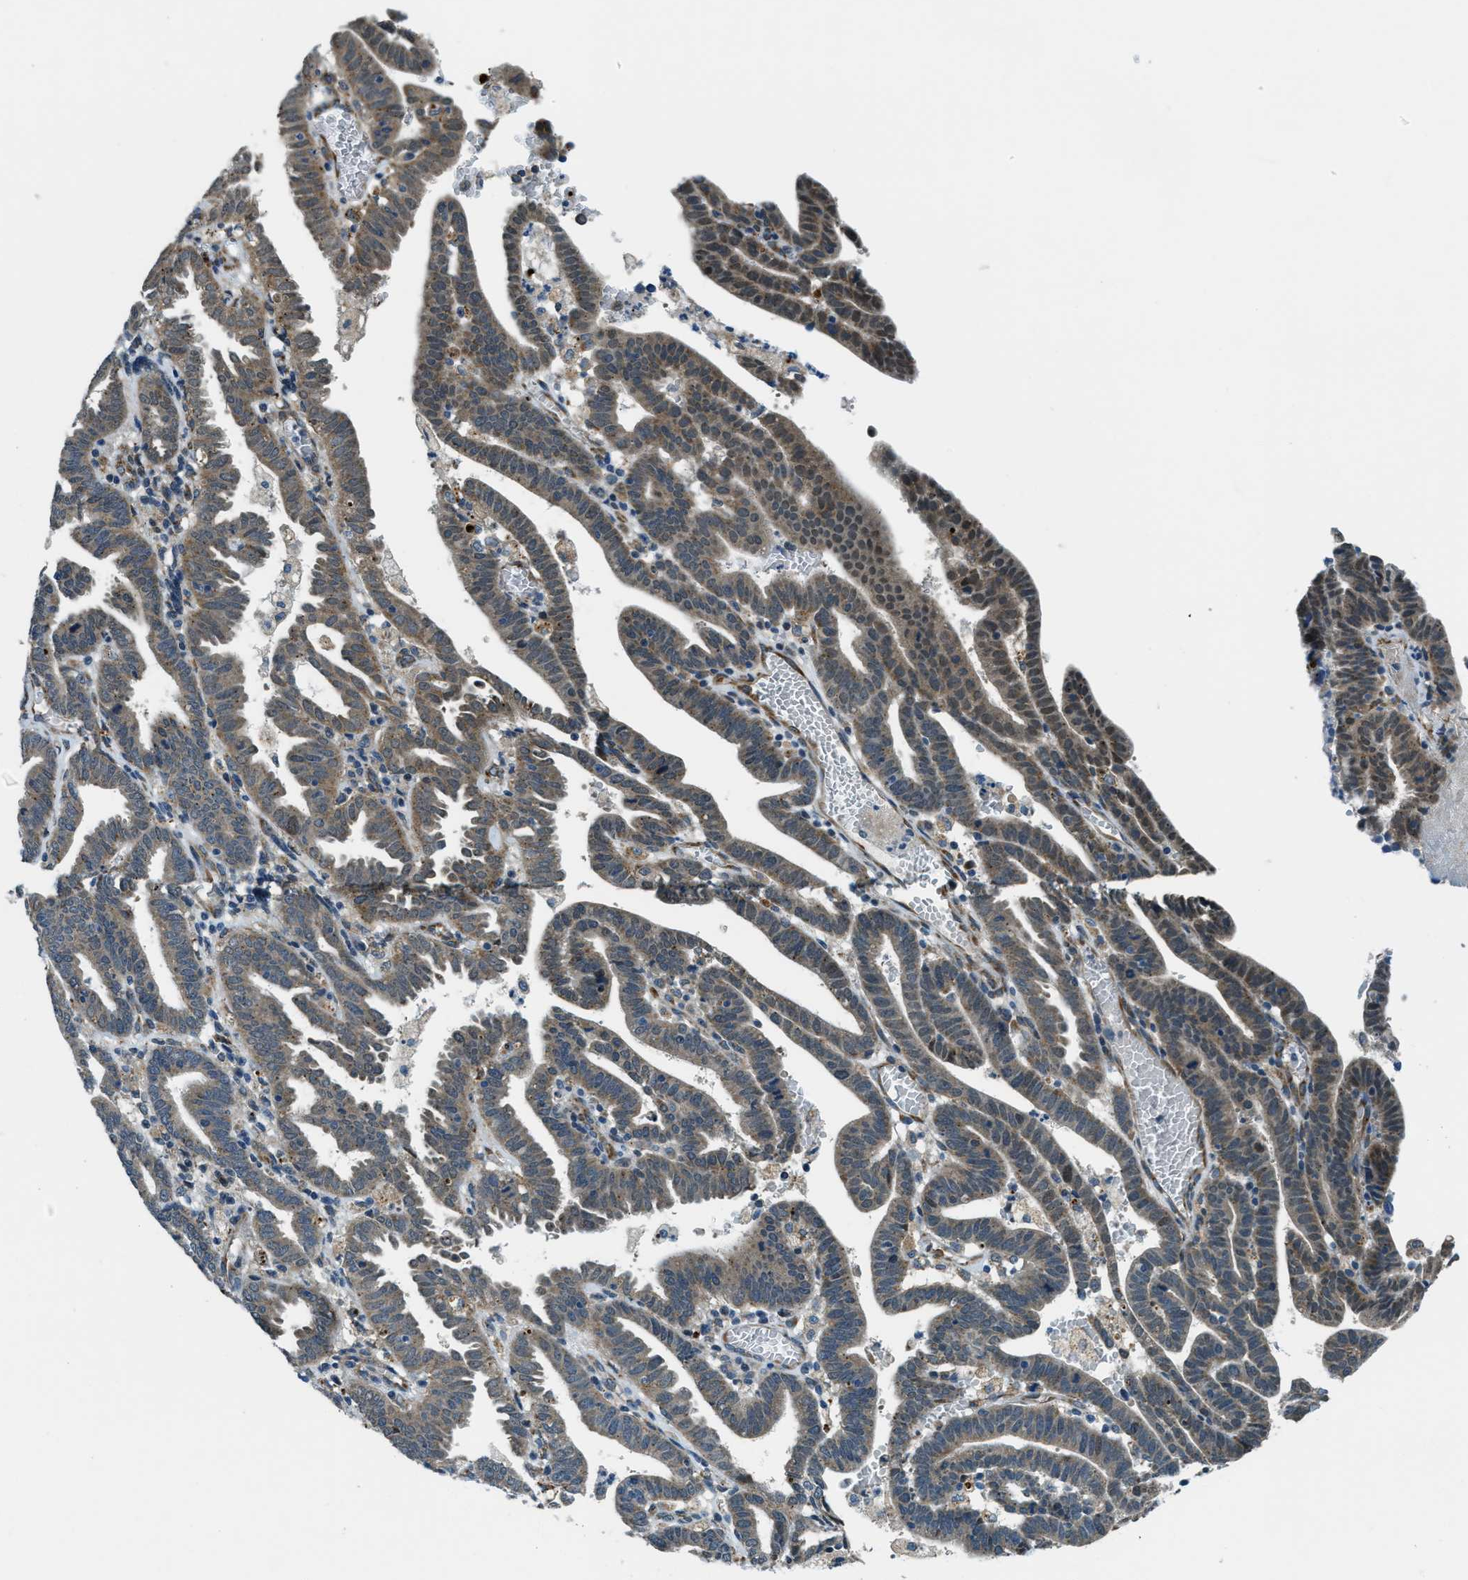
{"staining": {"intensity": "moderate", "quantity": "25%-75%", "location": "cytoplasmic/membranous"}, "tissue": "endometrial cancer", "cell_type": "Tumor cells", "image_type": "cancer", "snomed": [{"axis": "morphology", "description": "Adenocarcinoma, NOS"}, {"axis": "topography", "description": "Uterus"}], "caption": "Protein expression analysis of endometrial cancer exhibits moderate cytoplasmic/membranous staining in about 25%-75% of tumor cells. (Brightfield microscopy of DAB IHC at high magnification).", "gene": "GINM1", "patient": {"sex": "female", "age": 83}}